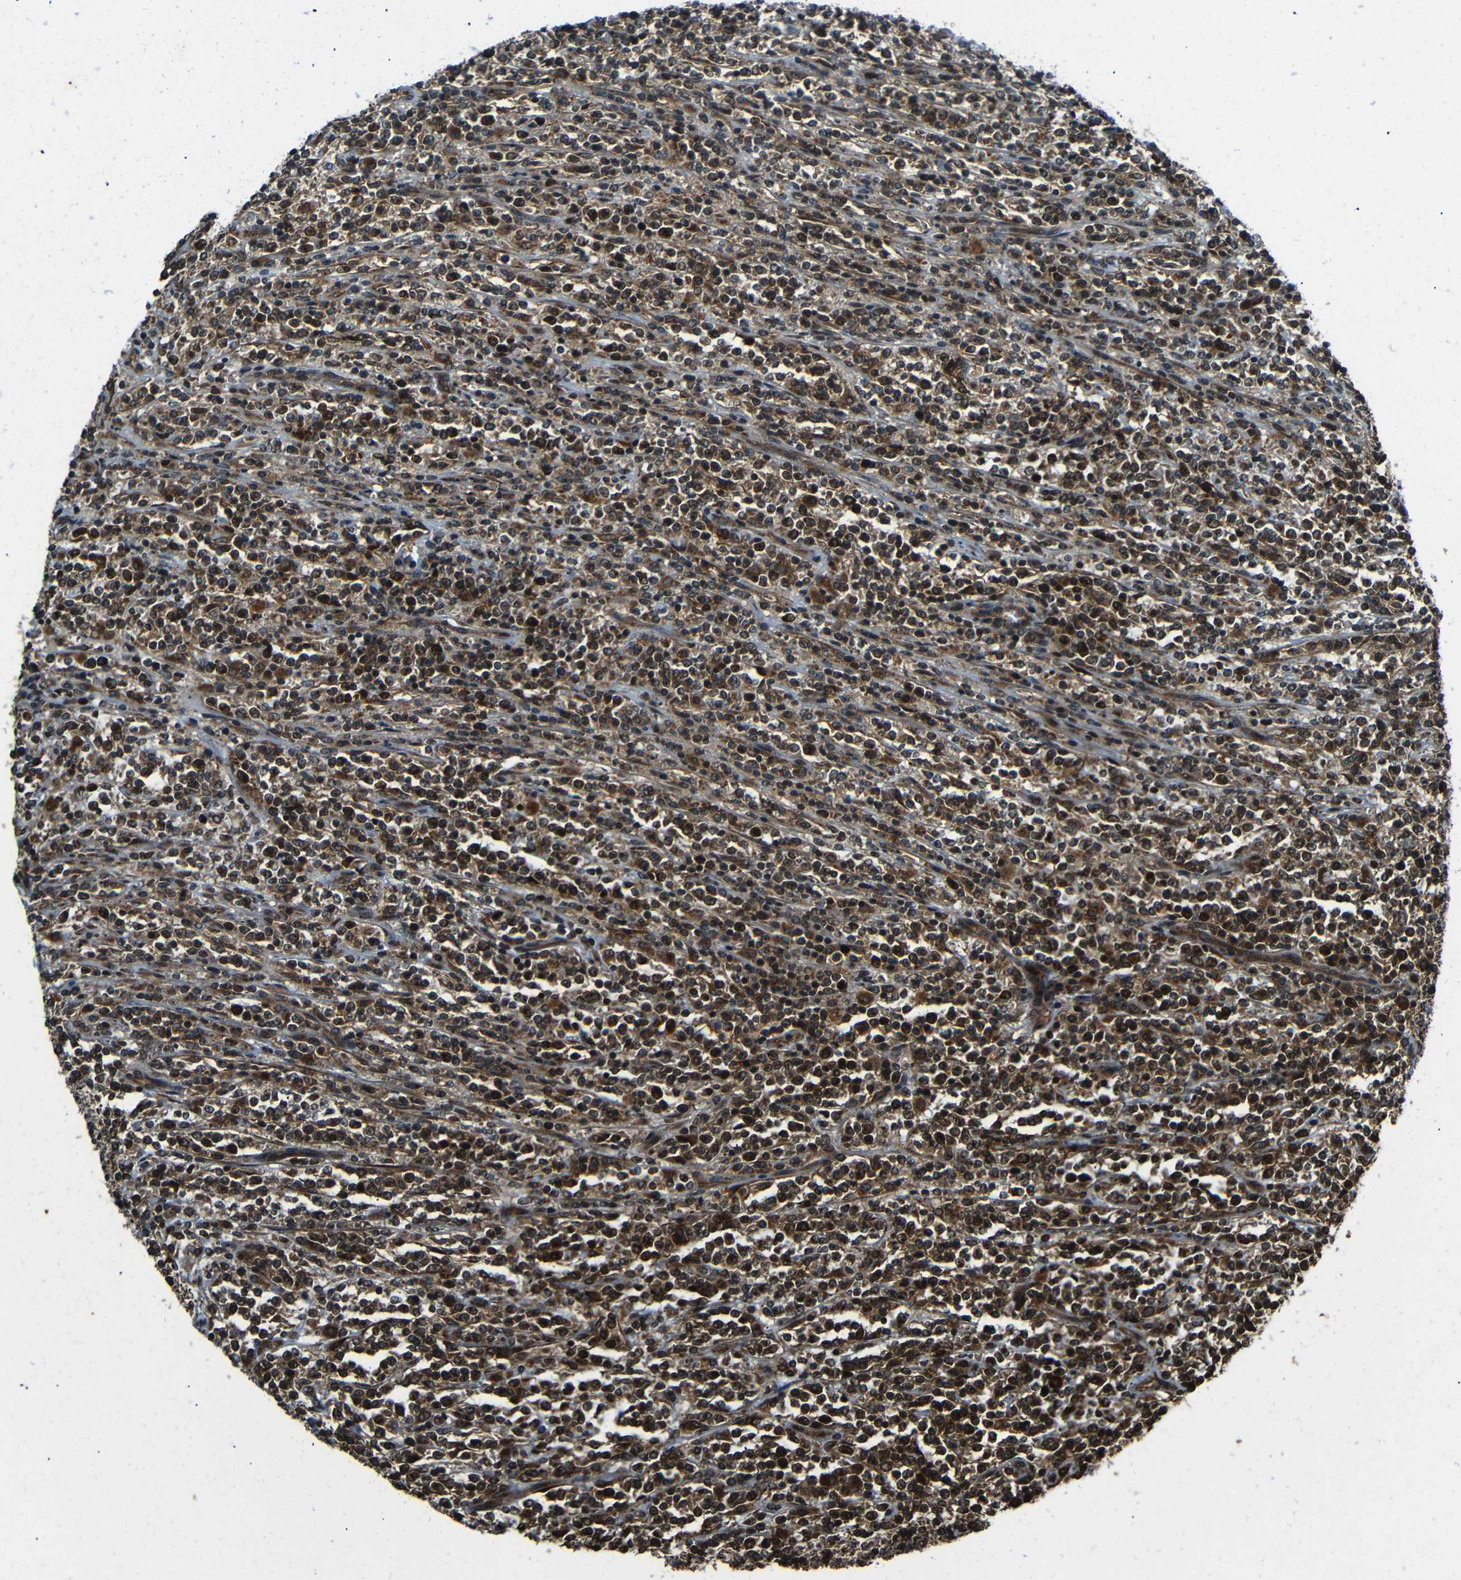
{"staining": {"intensity": "strong", "quantity": ">75%", "location": "cytoplasmic/membranous,nuclear"}, "tissue": "lymphoma", "cell_type": "Tumor cells", "image_type": "cancer", "snomed": [{"axis": "morphology", "description": "Malignant lymphoma, non-Hodgkin's type, High grade"}, {"axis": "topography", "description": "Soft tissue"}], "caption": "A micrograph of human high-grade malignant lymphoma, non-Hodgkin's type stained for a protein displays strong cytoplasmic/membranous and nuclear brown staining in tumor cells.", "gene": "PLK2", "patient": {"sex": "male", "age": 18}}